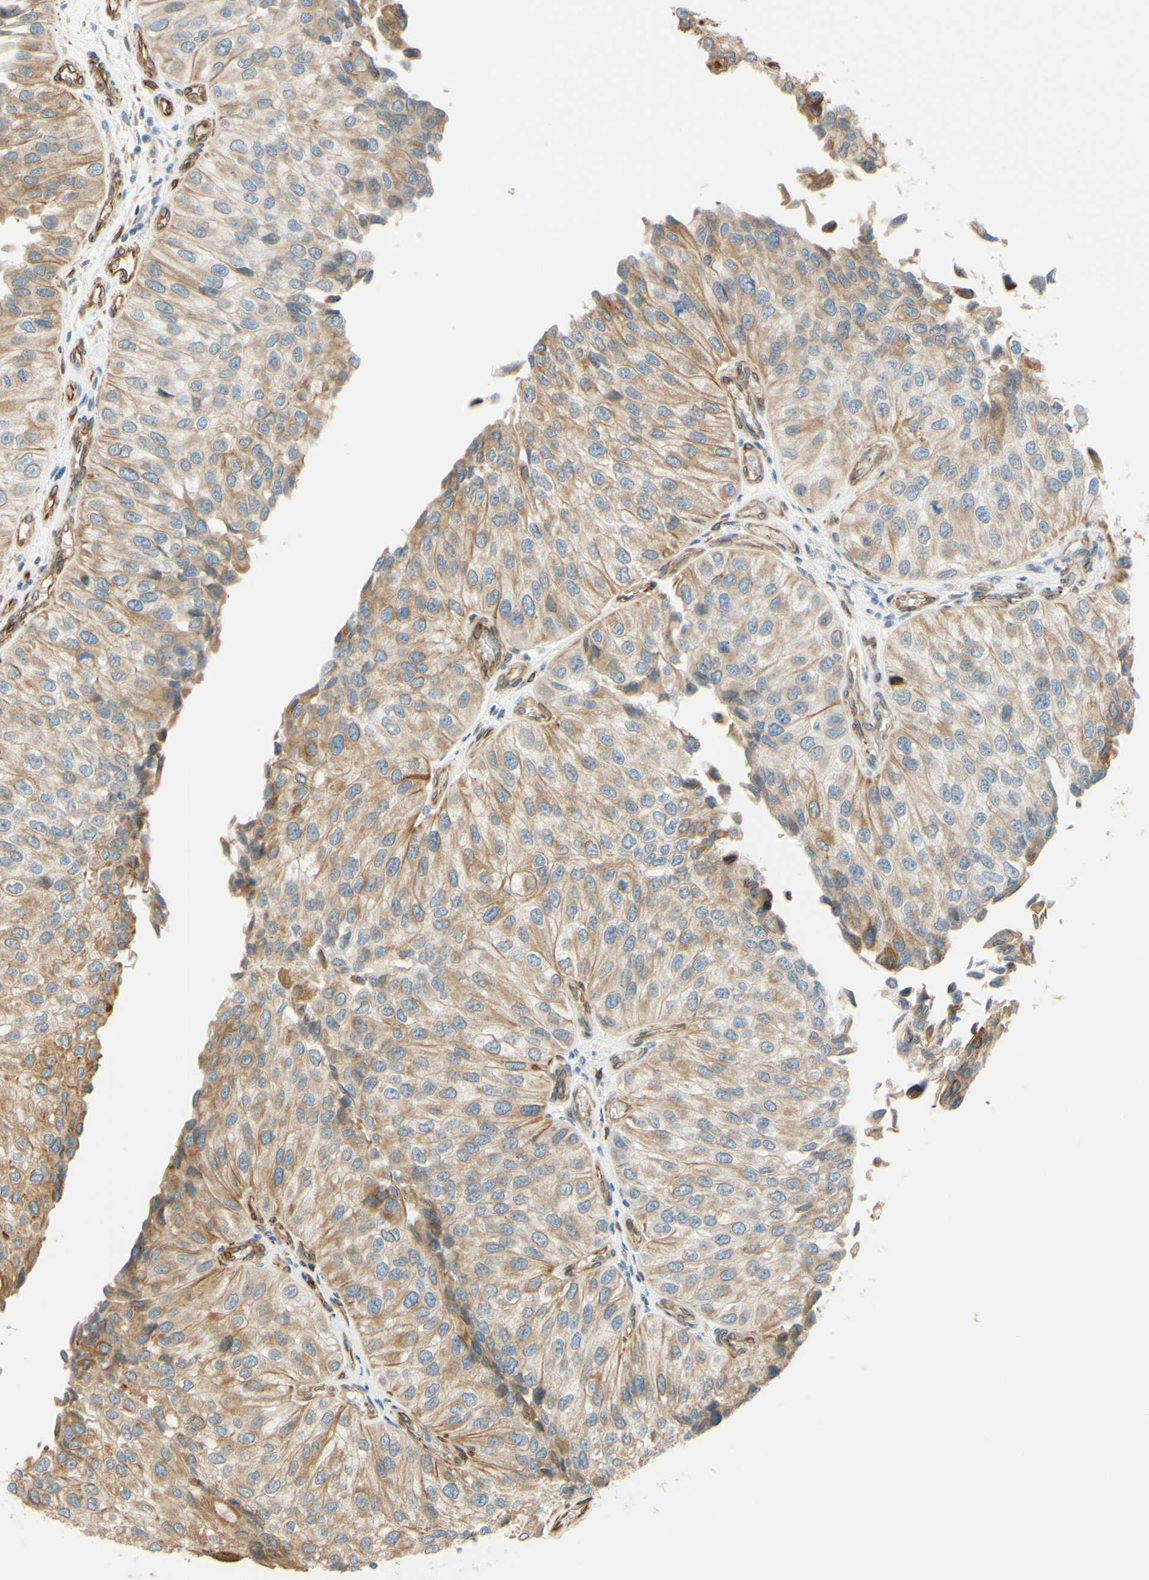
{"staining": {"intensity": "moderate", "quantity": "25%-75%", "location": "cytoplasmic/membranous"}, "tissue": "urothelial cancer", "cell_type": "Tumor cells", "image_type": "cancer", "snomed": [{"axis": "morphology", "description": "Urothelial carcinoma, High grade"}, {"axis": "topography", "description": "Kidney"}, {"axis": "topography", "description": "Urinary bladder"}], "caption": "A high-resolution image shows IHC staining of urothelial cancer, which exhibits moderate cytoplasmic/membranous expression in about 25%-75% of tumor cells.", "gene": "ENDOD1", "patient": {"sex": "male", "age": 77}}